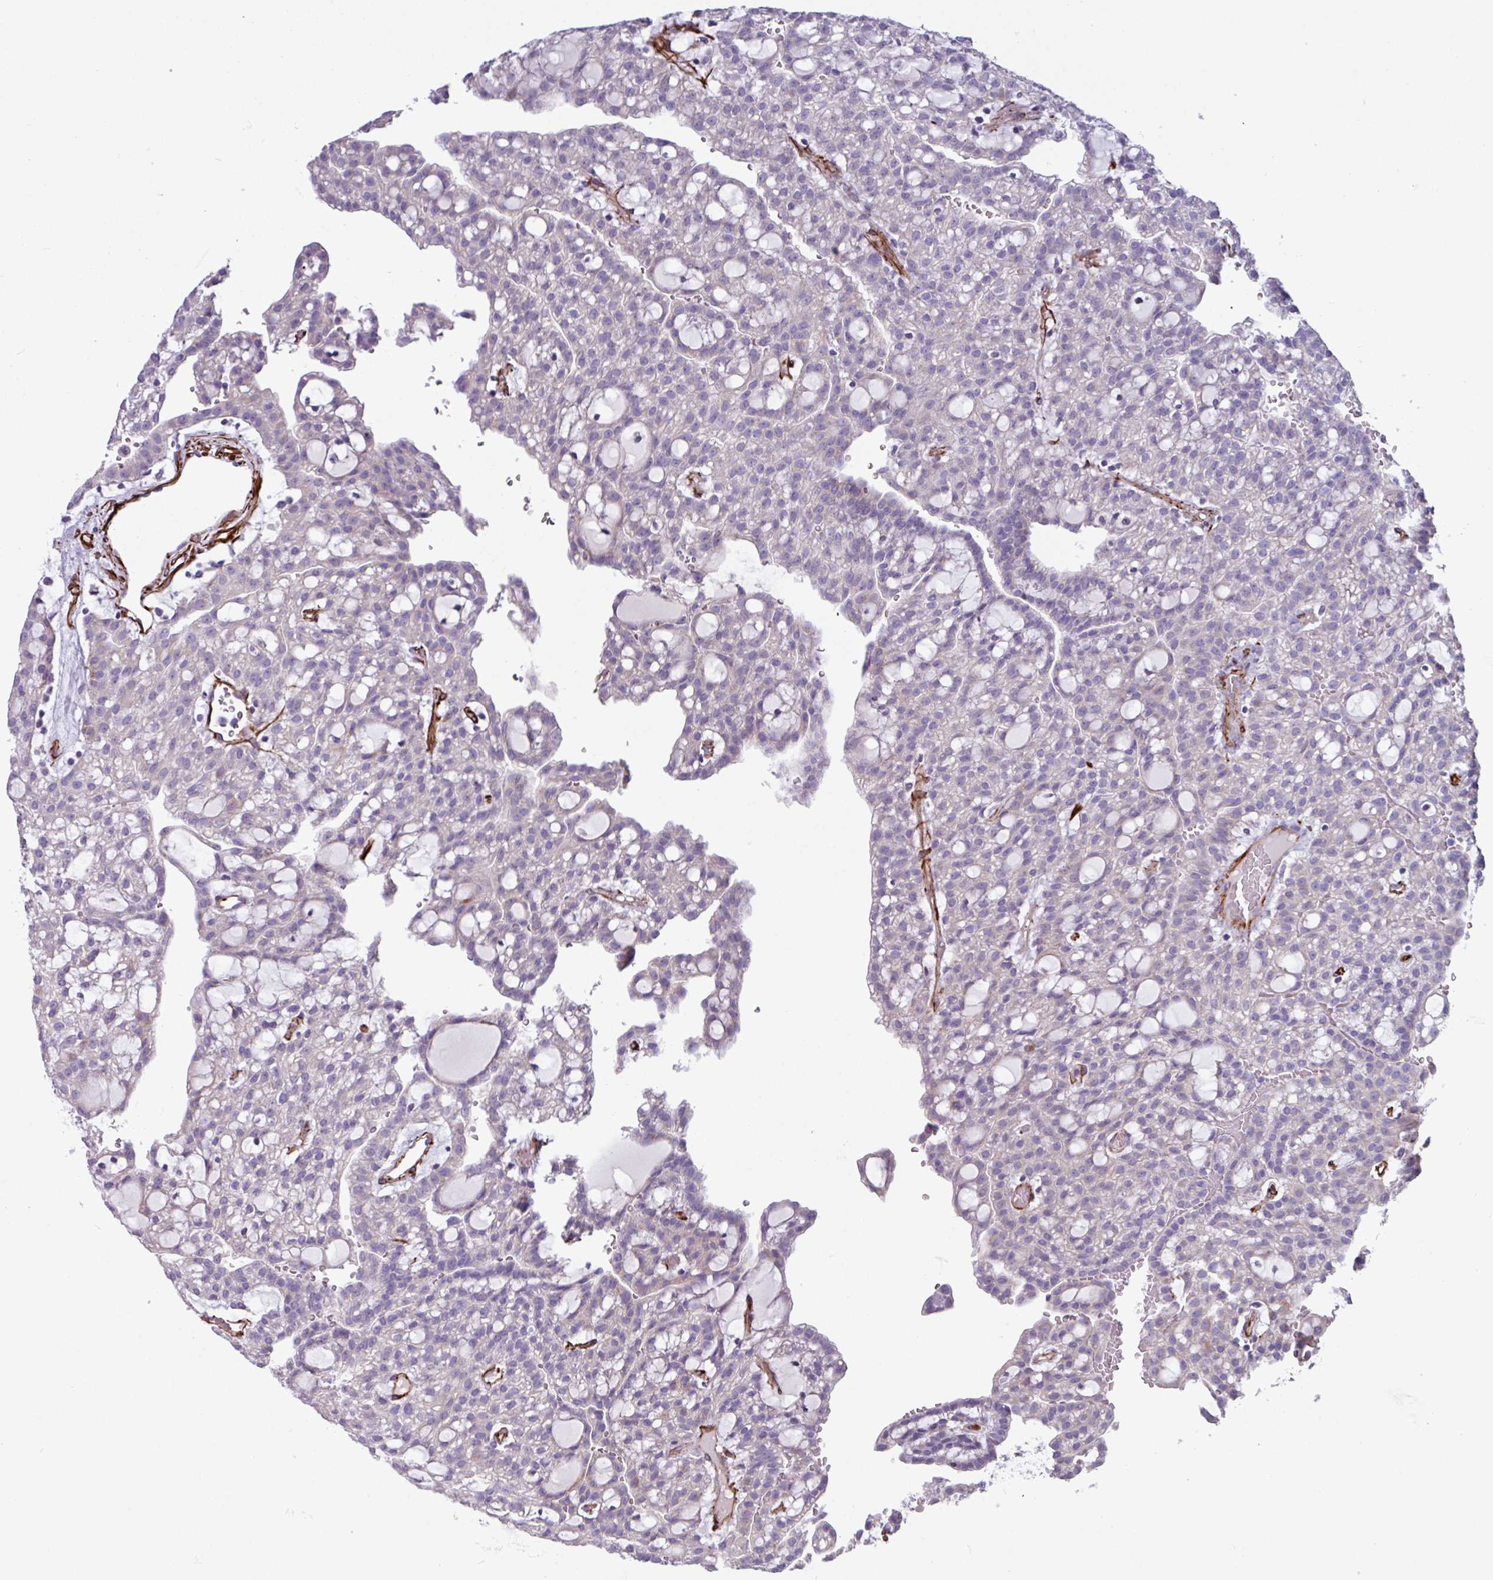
{"staining": {"intensity": "negative", "quantity": "none", "location": "none"}, "tissue": "renal cancer", "cell_type": "Tumor cells", "image_type": "cancer", "snomed": [{"axis": "morphology", "description": "Adenocarcinoma, NOS"}, {"axis": "topography", "description": "Kidney"}], "caption": "Renal adenocarcinoma was stained to show a protein in brown. There is no significant expression in tumor cells. (Immunohistochemistry, brightfield microscopy, high magnification).", "gene": "BTD", "patient": {"sex": "male", "age": 63}}